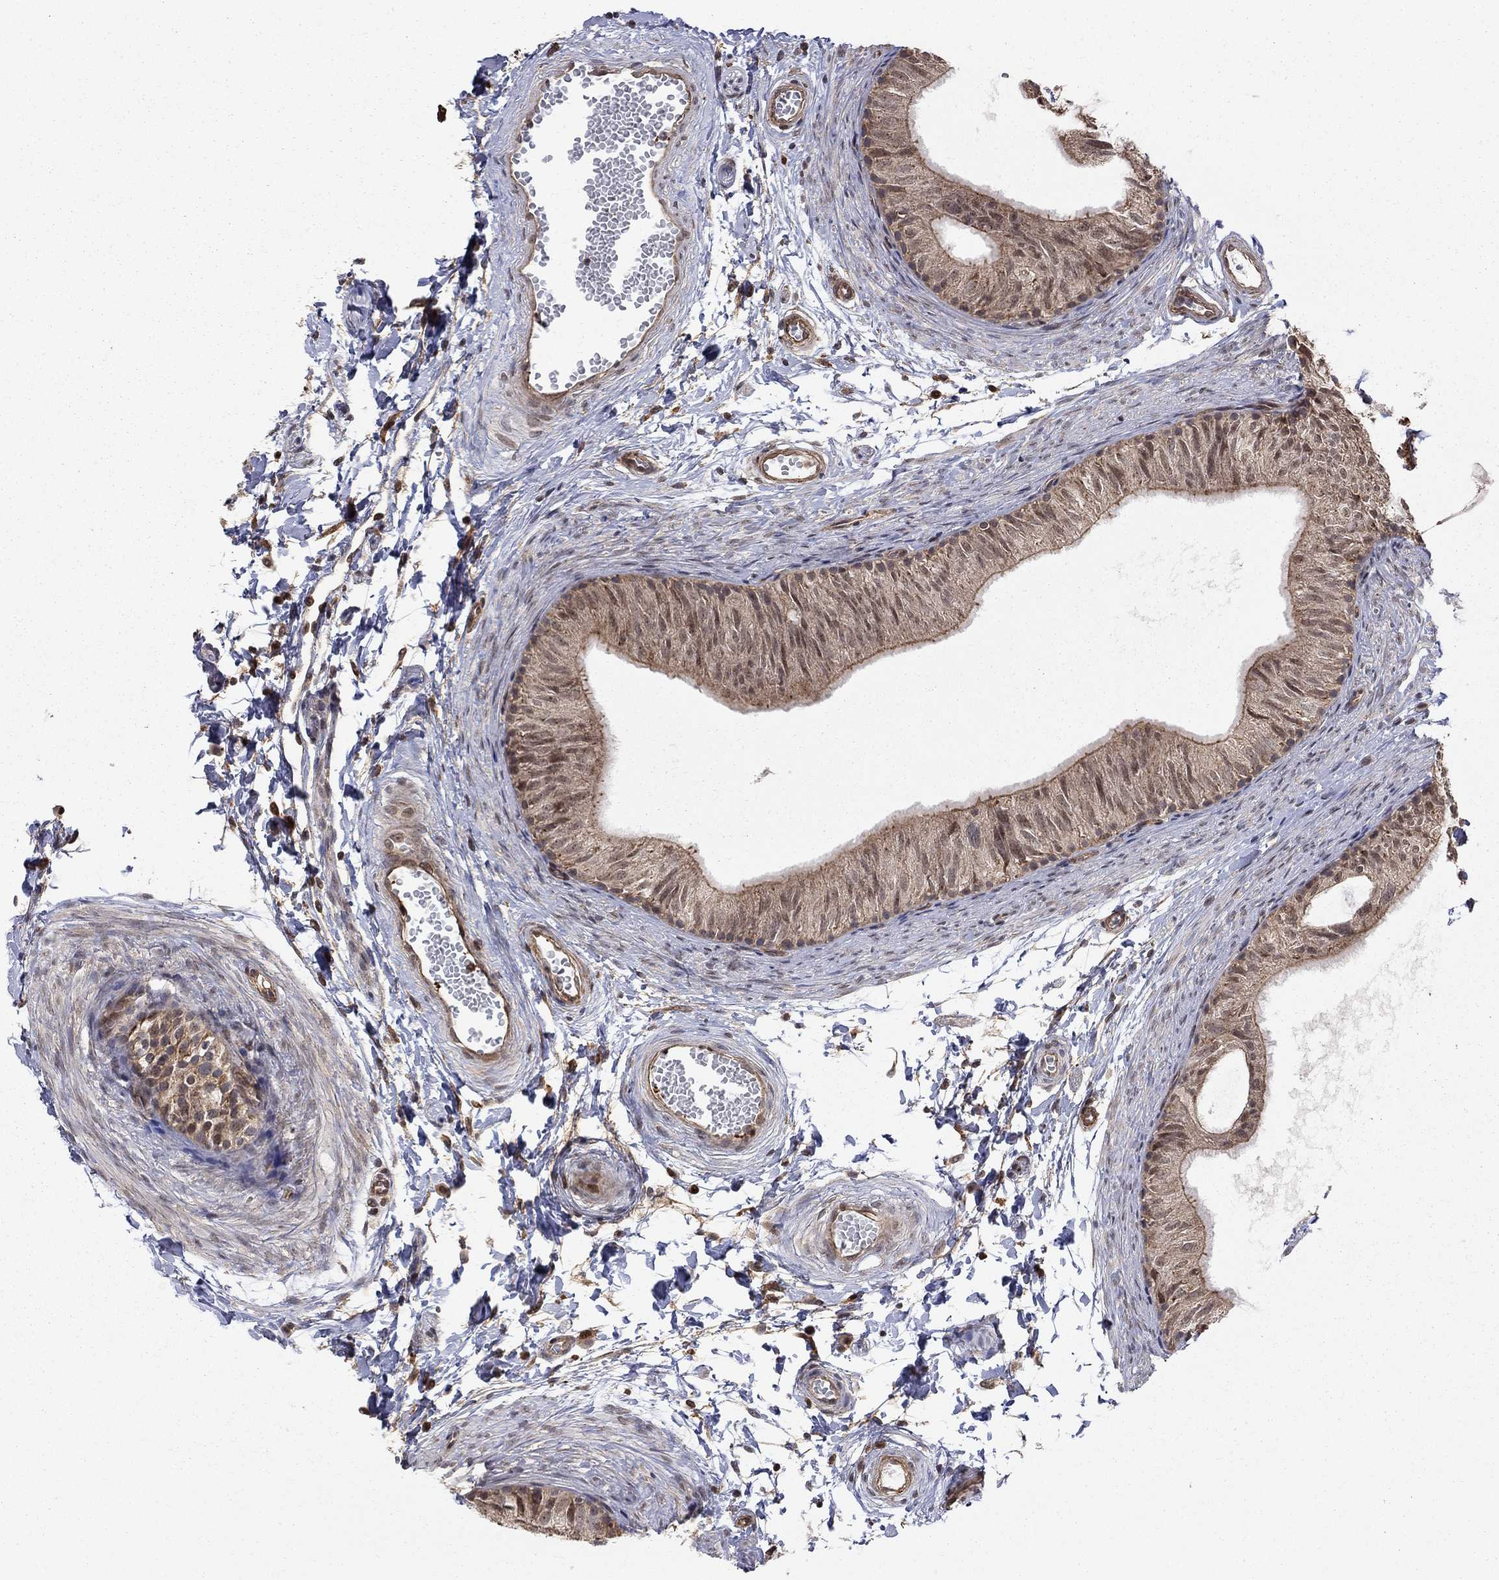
{"staining": {"intensity": "moderate", "quantity": "25%-75%", "location": "cytoplasmic/membranous,nuclear"}, "tissue": "epididymis", "cell_type": "Glandular cells", "image_type": "normal", "snomed": [{"axis": "morphology", "description": "Normal tissue, NOS"}, {"axis": "topography", "description": "Epididymis"}], "caption": "Epididymis stained for a protein (brown) exhibits moderate cytoplasmic/membranous,nuclear positive expression in about 25%-75% of glandular cells.", "gene": "TDP1", "patient": {"sex": "male", "age": 22}}